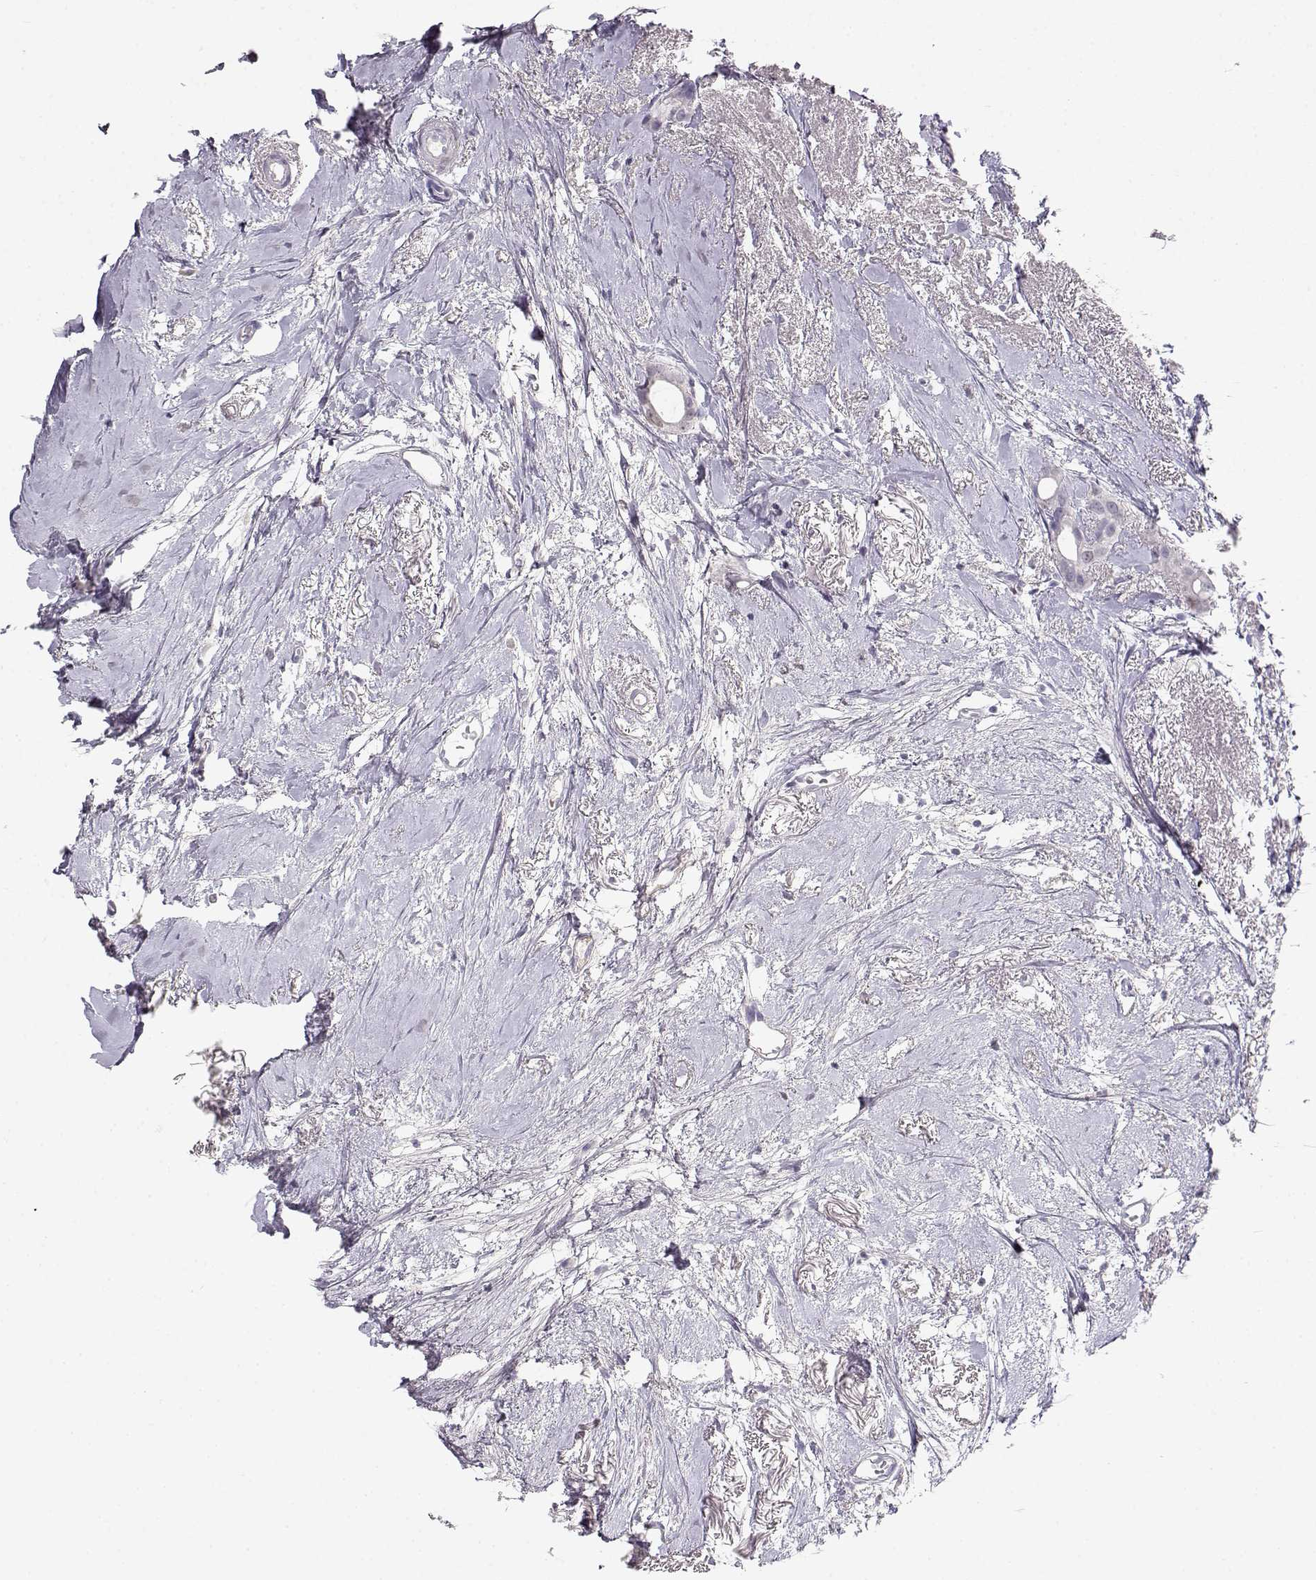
{"staining": {"intensity": "negative", "quantity": "none", "location": "none"}, "tissue": "breast cancer", "cell_type": "Tumor cells", "image_type": "cancer", "snomed": [{"axis": "morphology", "description": "Duct carcinoma"}, {"axis": "topography", "description": "Breast"}], "caption": "Infiltrating ductal carcinoma (breast) stained for a protein using IHC shows no expression tumor cells.", "gene": "OPN5", "patient": {"sex": "female", "age": 40}}